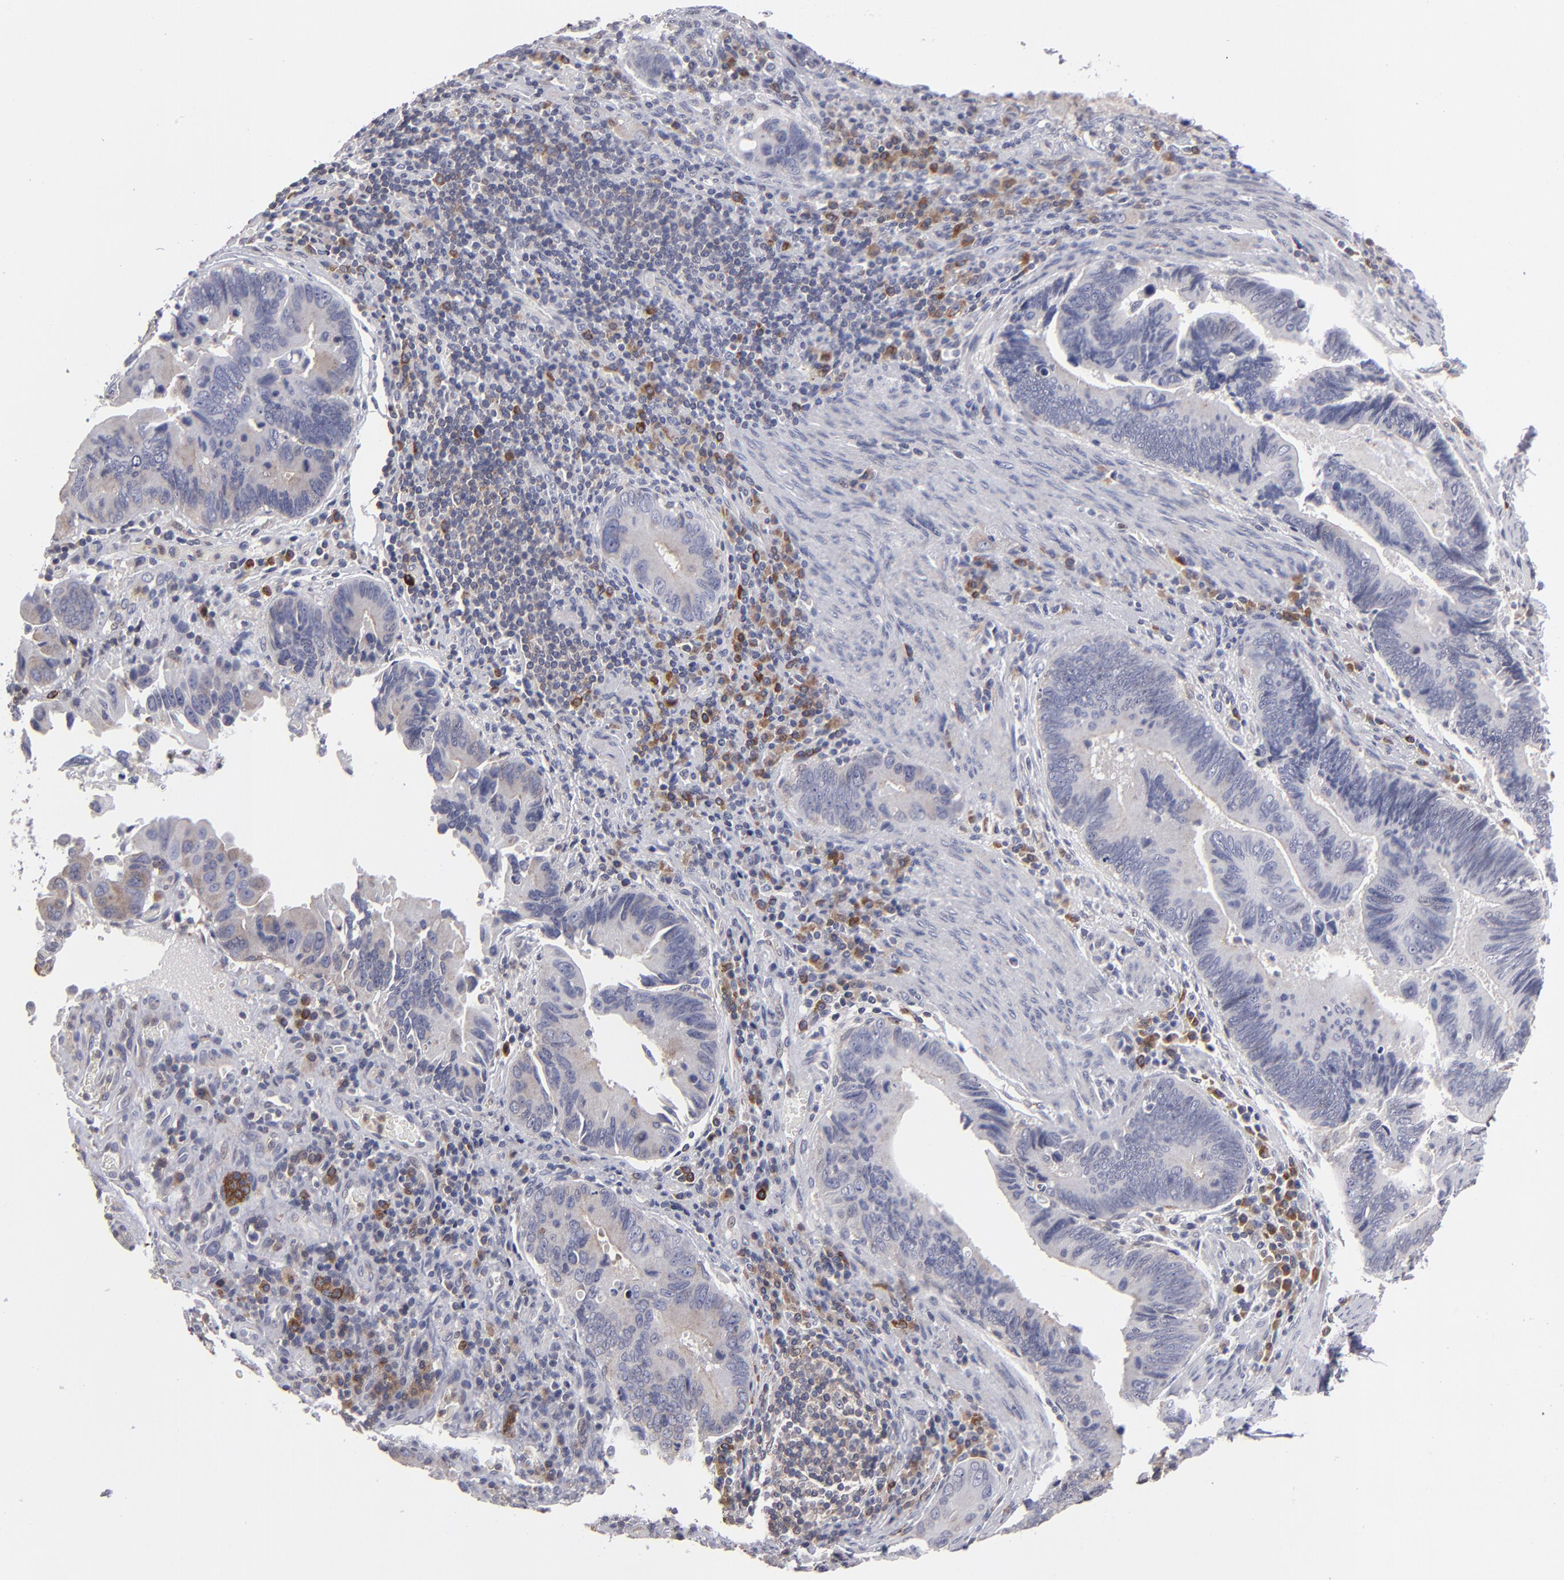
{"staining": {"intensity": "weak", "quantity": "<25%", "location": "cytoplasmic/membranous"}, "tissue": "pancreatic cancer", "cell_type": "Tumor cells", "image_type": "cancer", "snomed": [{"axis": "morphology", "description": "Adenocarcinoma, NOS"}, {"axis": "topography", "description": "Pancreas"}], "caption": "Human pancreatic adenocarcinoma stained for a protein using immunohistochemistry (IHC) demonstrates no expression in tumor cells.", "gene": "CEP97", "patient": {"sex": "female", "age": 70}}